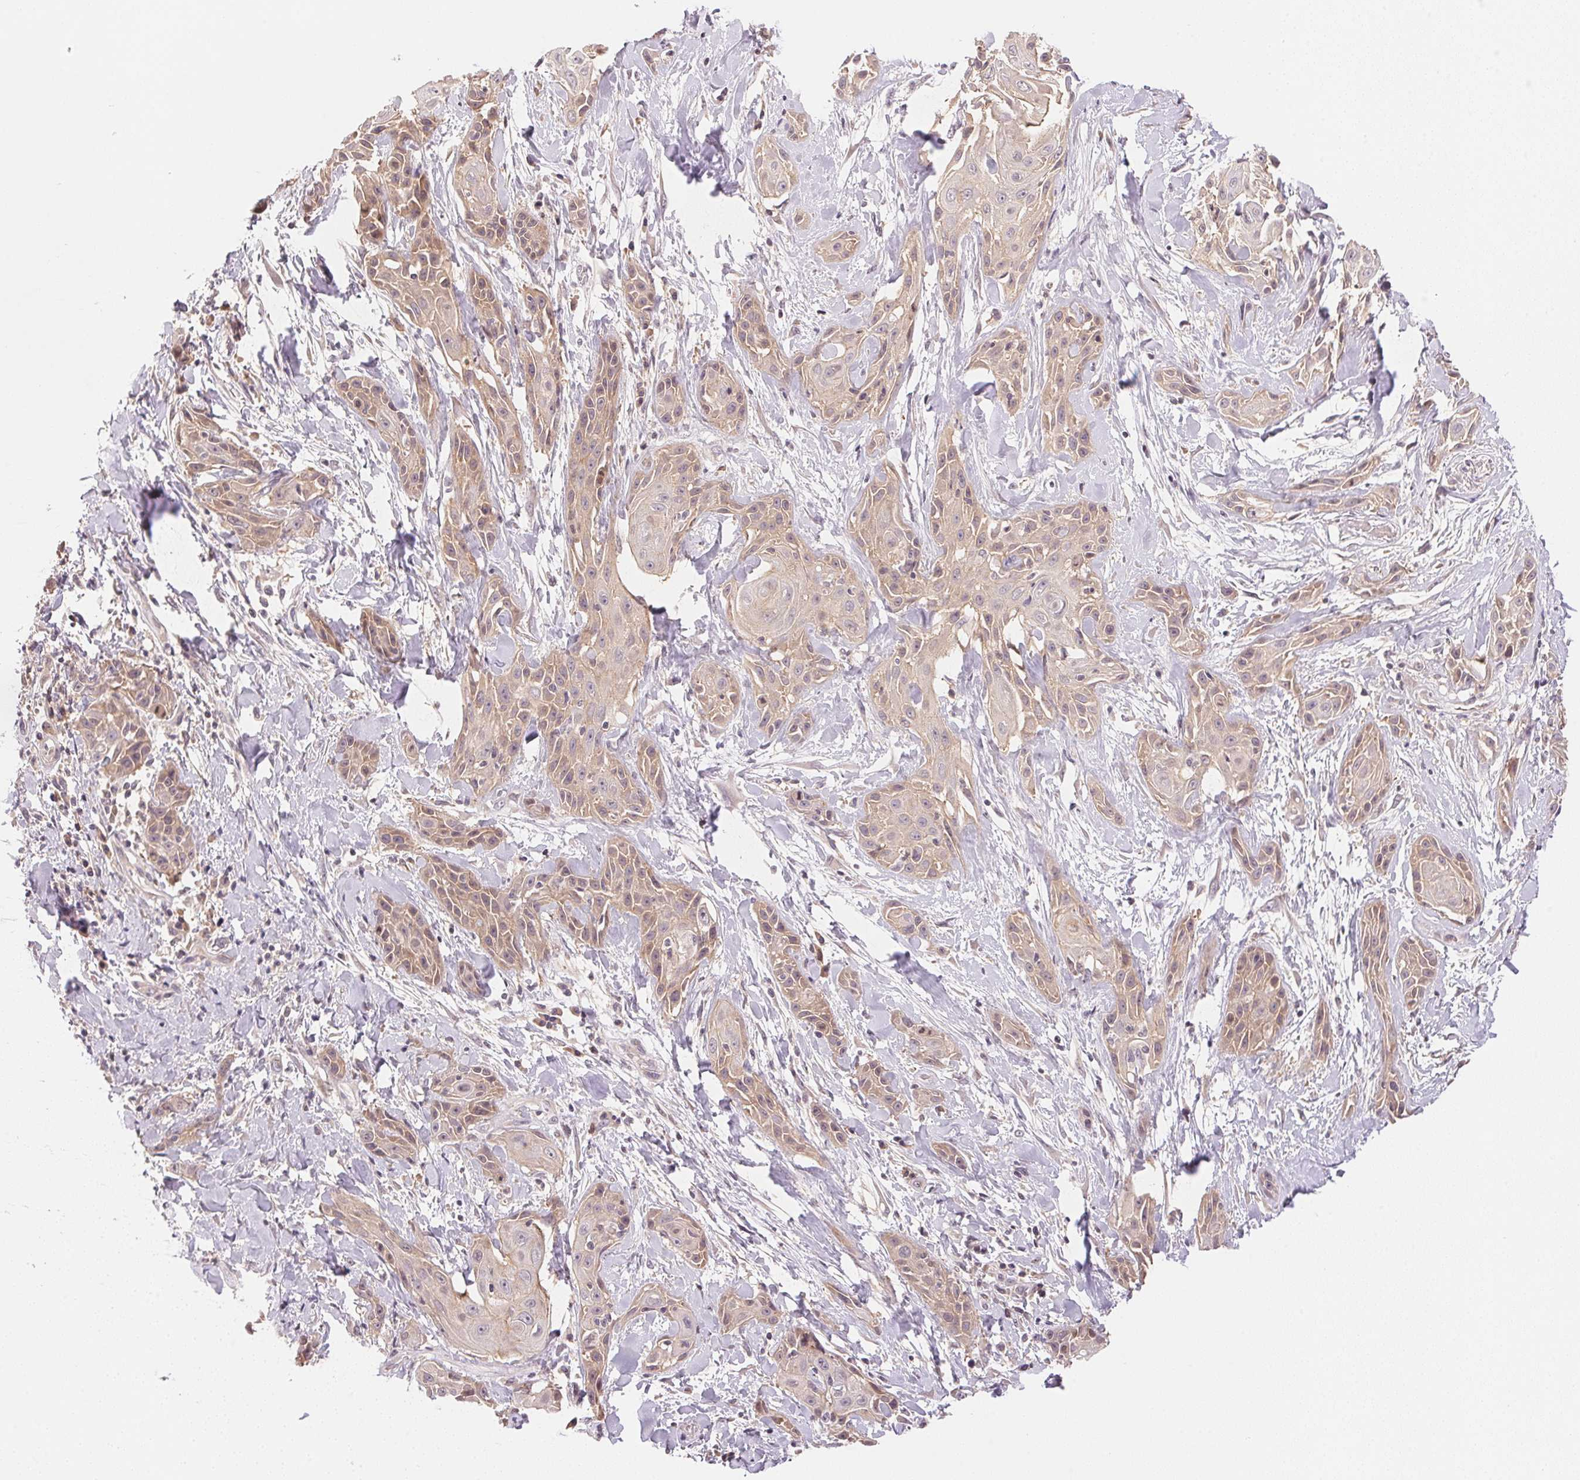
{"staining": {"intensity": "weak", "quantity": ">75%", "location": "cytoplasmic/membranous"}, "tissue": "skin cancer", "cell_type": "Tumor cells", "image_type": "cancer", "snomed": [{"axis": "morphology", "description": "Squamous cell carcinoma, NOS"}, {"axis": "topography", "description": "Skin"}, {"axis": "topography", "description": "Anal"}], "caption": "Skin cancer stained for a protein displays weak cytoplasmic/membranous positivity in tumor cells.", "gene": "BNIP5", "patient": {"sex": "male", "age": 64}}